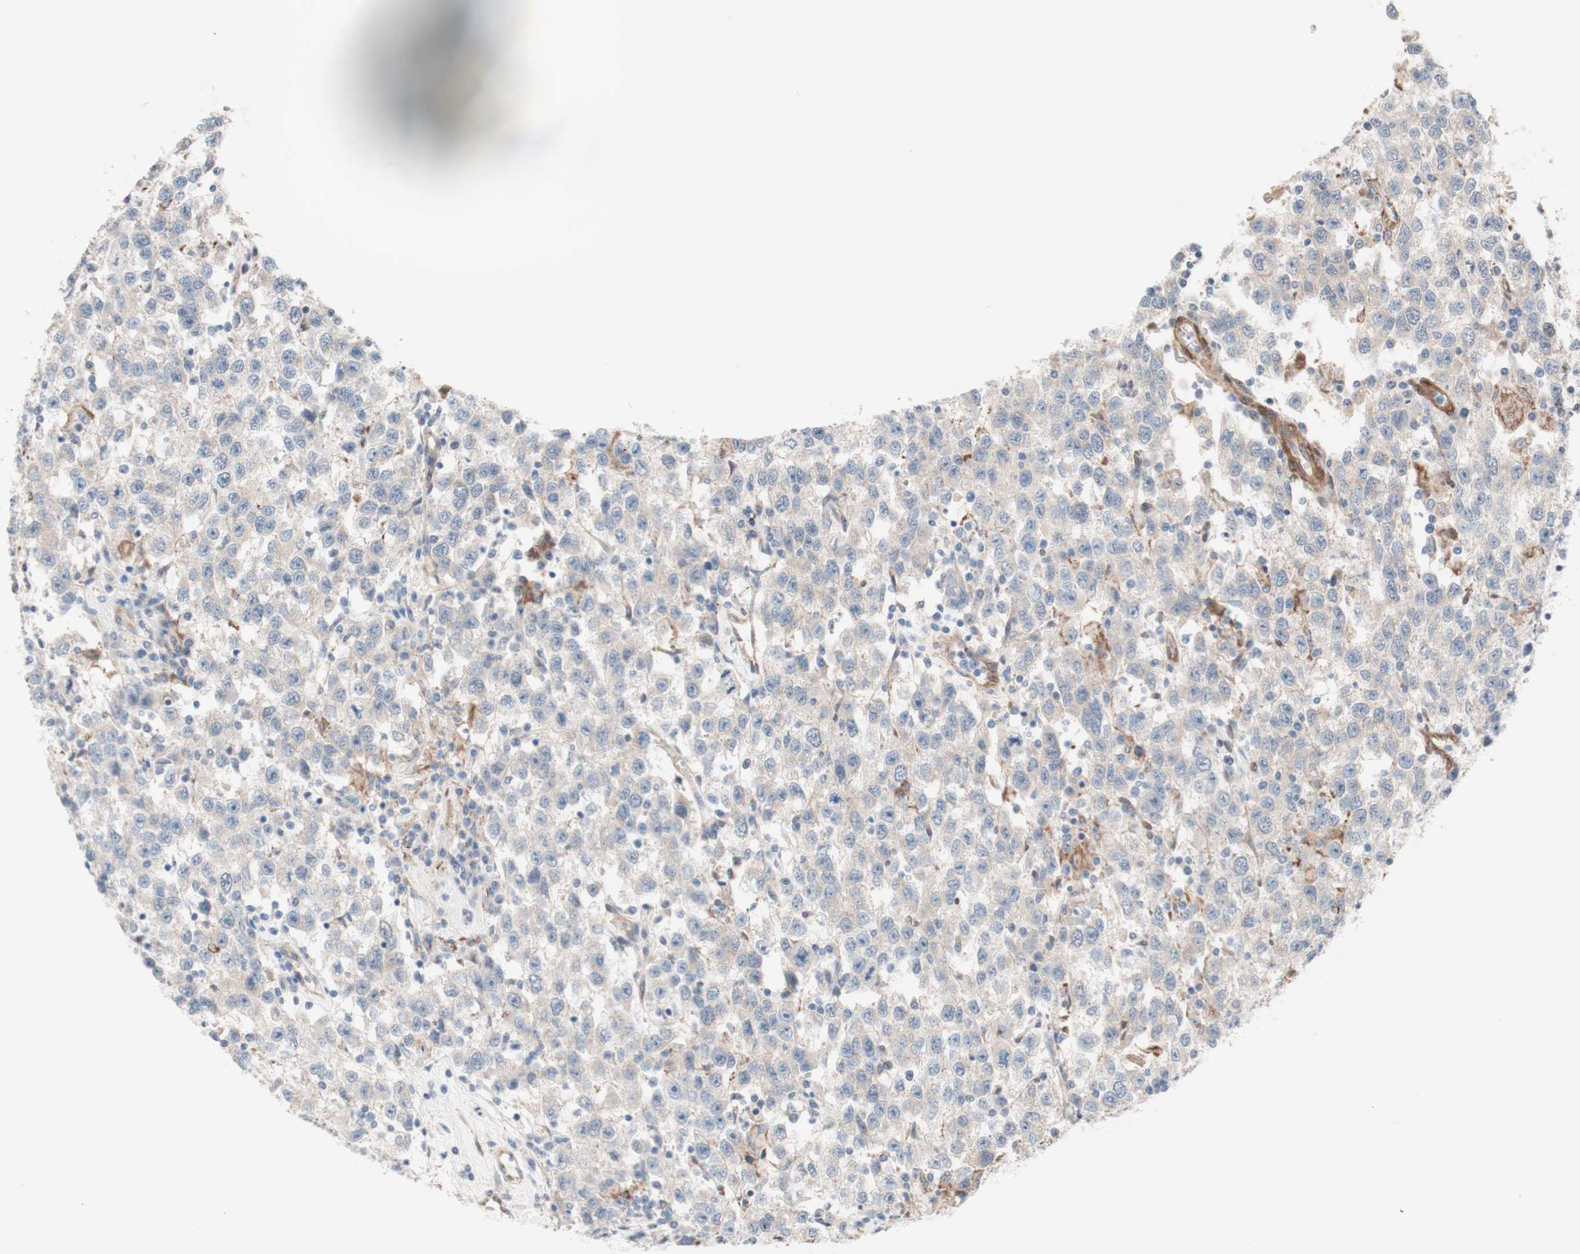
{"staining": {"intensity": "weak", "quantity": ">75%", "location": "cytoplasmic/membranous"}, "tissue": "testis cancer", "cell_type": "Tumor cells", "image_type": "cancer", "snomed": [{"axis": "morphology", "description": "Seminoma, NOS"}, {"axis": "topography", "description": "Testis"}], "caption": "Tumor cells reveal weak cytoplasmic/membranous positivity in about >75% of cells in testis cancer (seminoma).", "gene": "CNN3", "patient": {"sex": "male", "age": 41}}